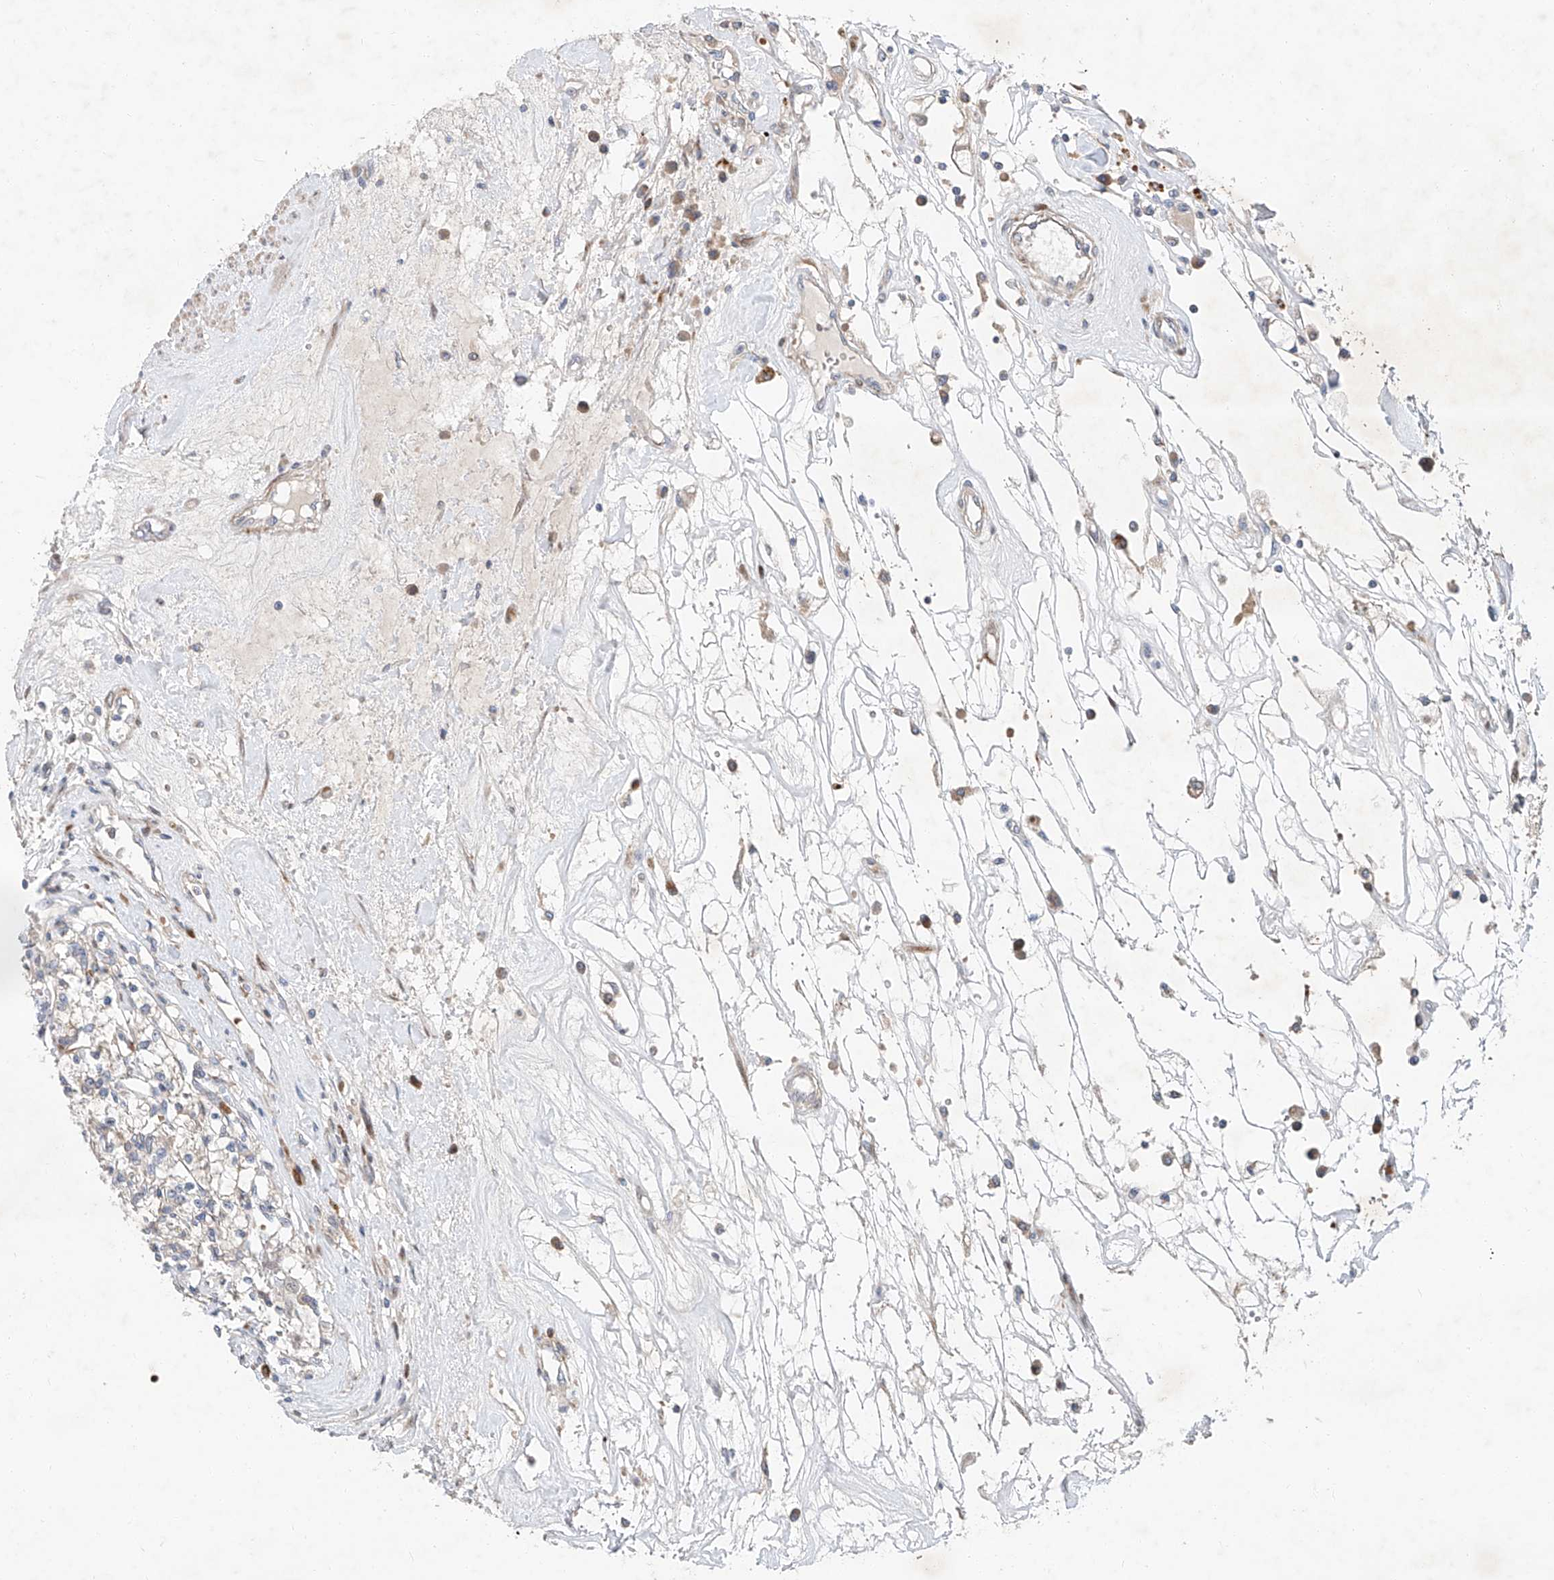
{"staining": {"intensity": "negative", "quantity": "none", "location": "none"}, "tissue": "renal cancer", "cell_type": "Tumor cells", "image_type": "cancer", "snomed": [{"axis": "morphology", "description": "Adenocarcinoma, NOS"}, {"axis": "topography", "description": "Kidney"}], "caption": "DAB (3,3'-diaminobenzidine) immunohistochemical staining of human adenocarcinoma (renal) displays no significant expression in tumor cells.", "gene": "USF3", "patient": {"sex": "female", "age": 59}}